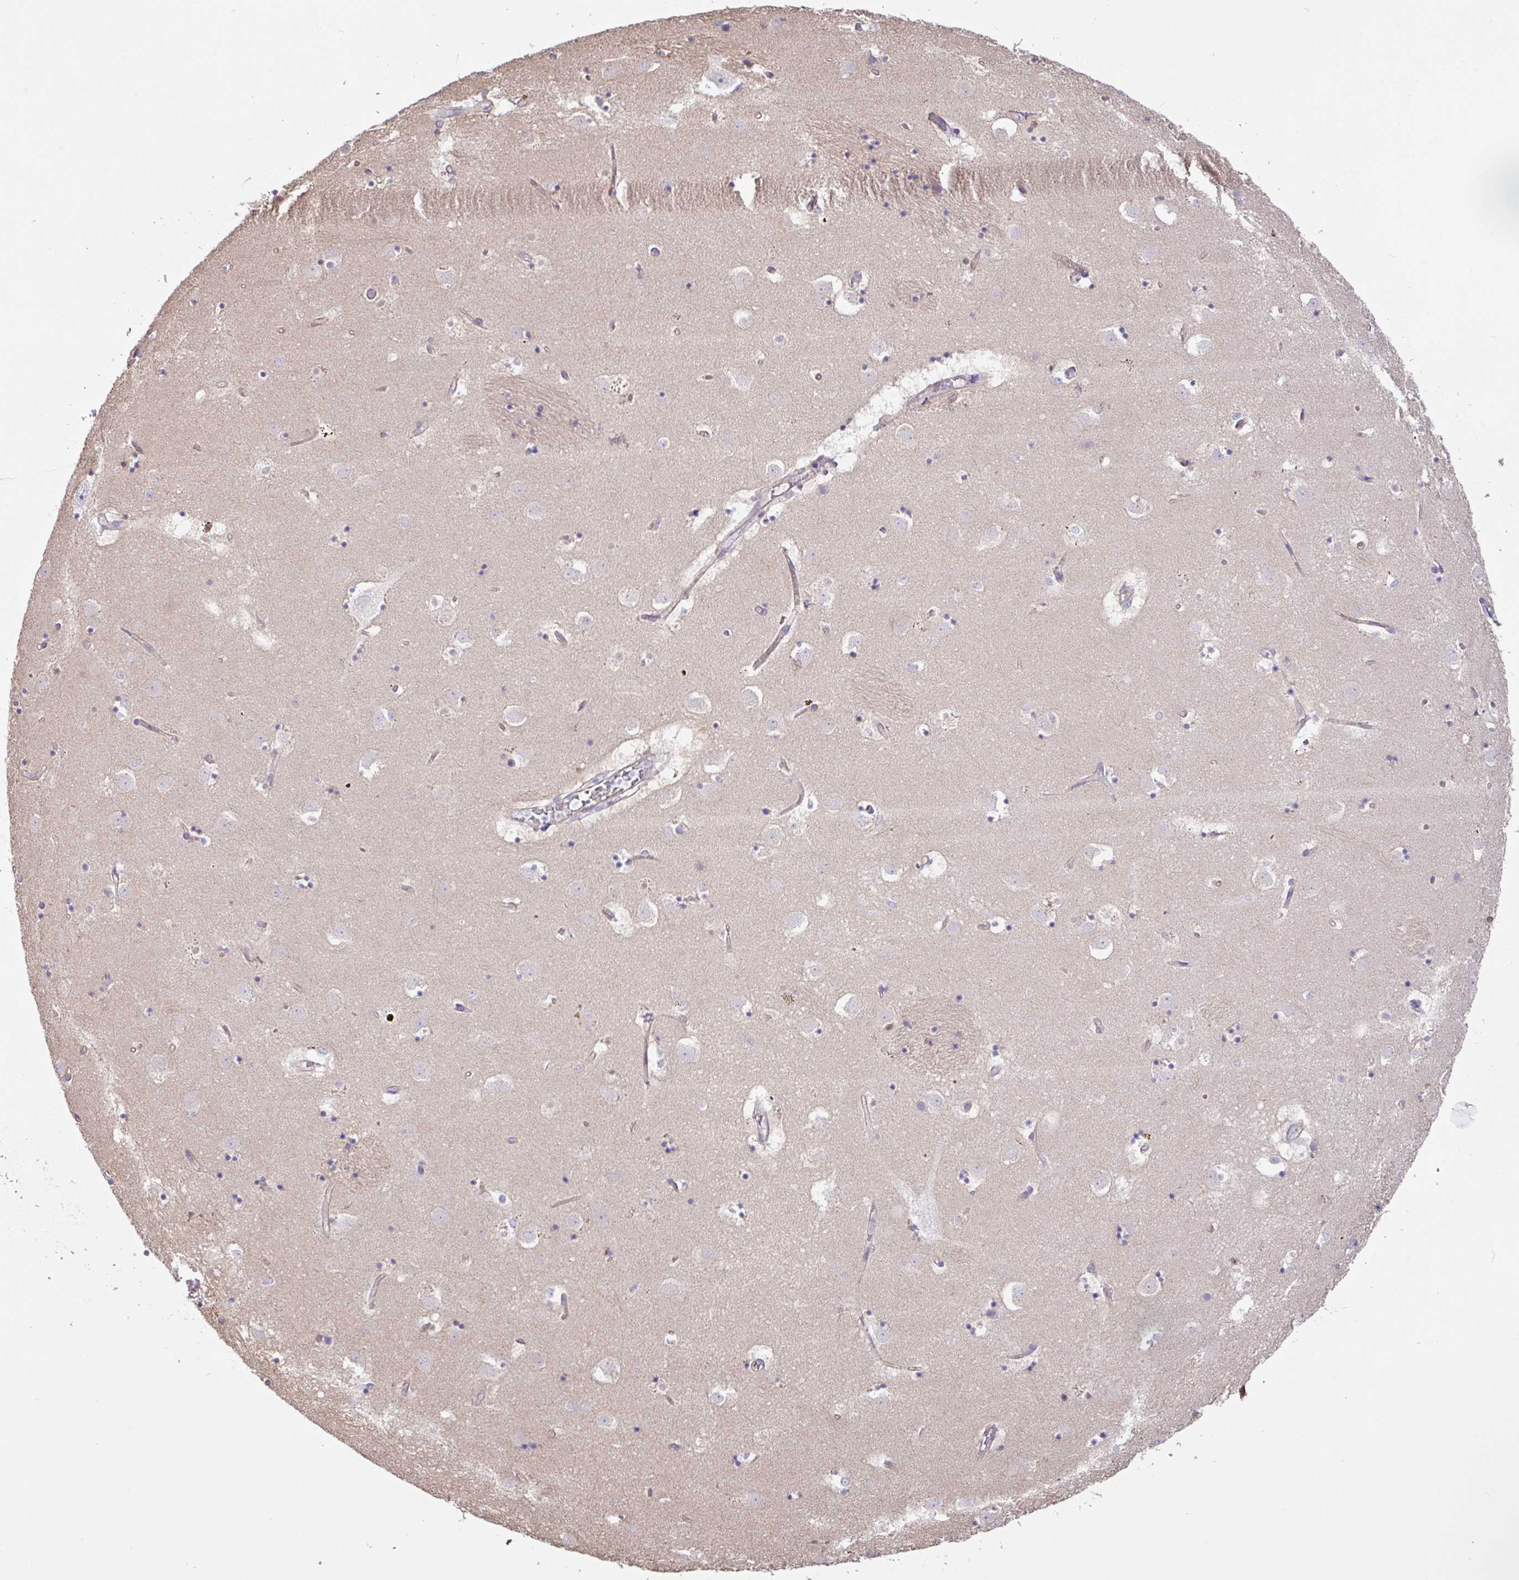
{"staining": {"intensity": "negative", "quantity": "none", "location": "none"}, "tissue": "caudate", "cell_type": "Glial cells", "image_type": "normal", "snomed": [{"axis": "morphology", "description": "Normal tissue, NOS"}, {"axis": "topography", "description": "Lateral ventricle wall"}], "caption": "Human caudate stained for a protein using immunohistochemistry displays no staining in glial cells.", "gene": "PLCD4", "patient": {"sex": "male", "age": 58}}